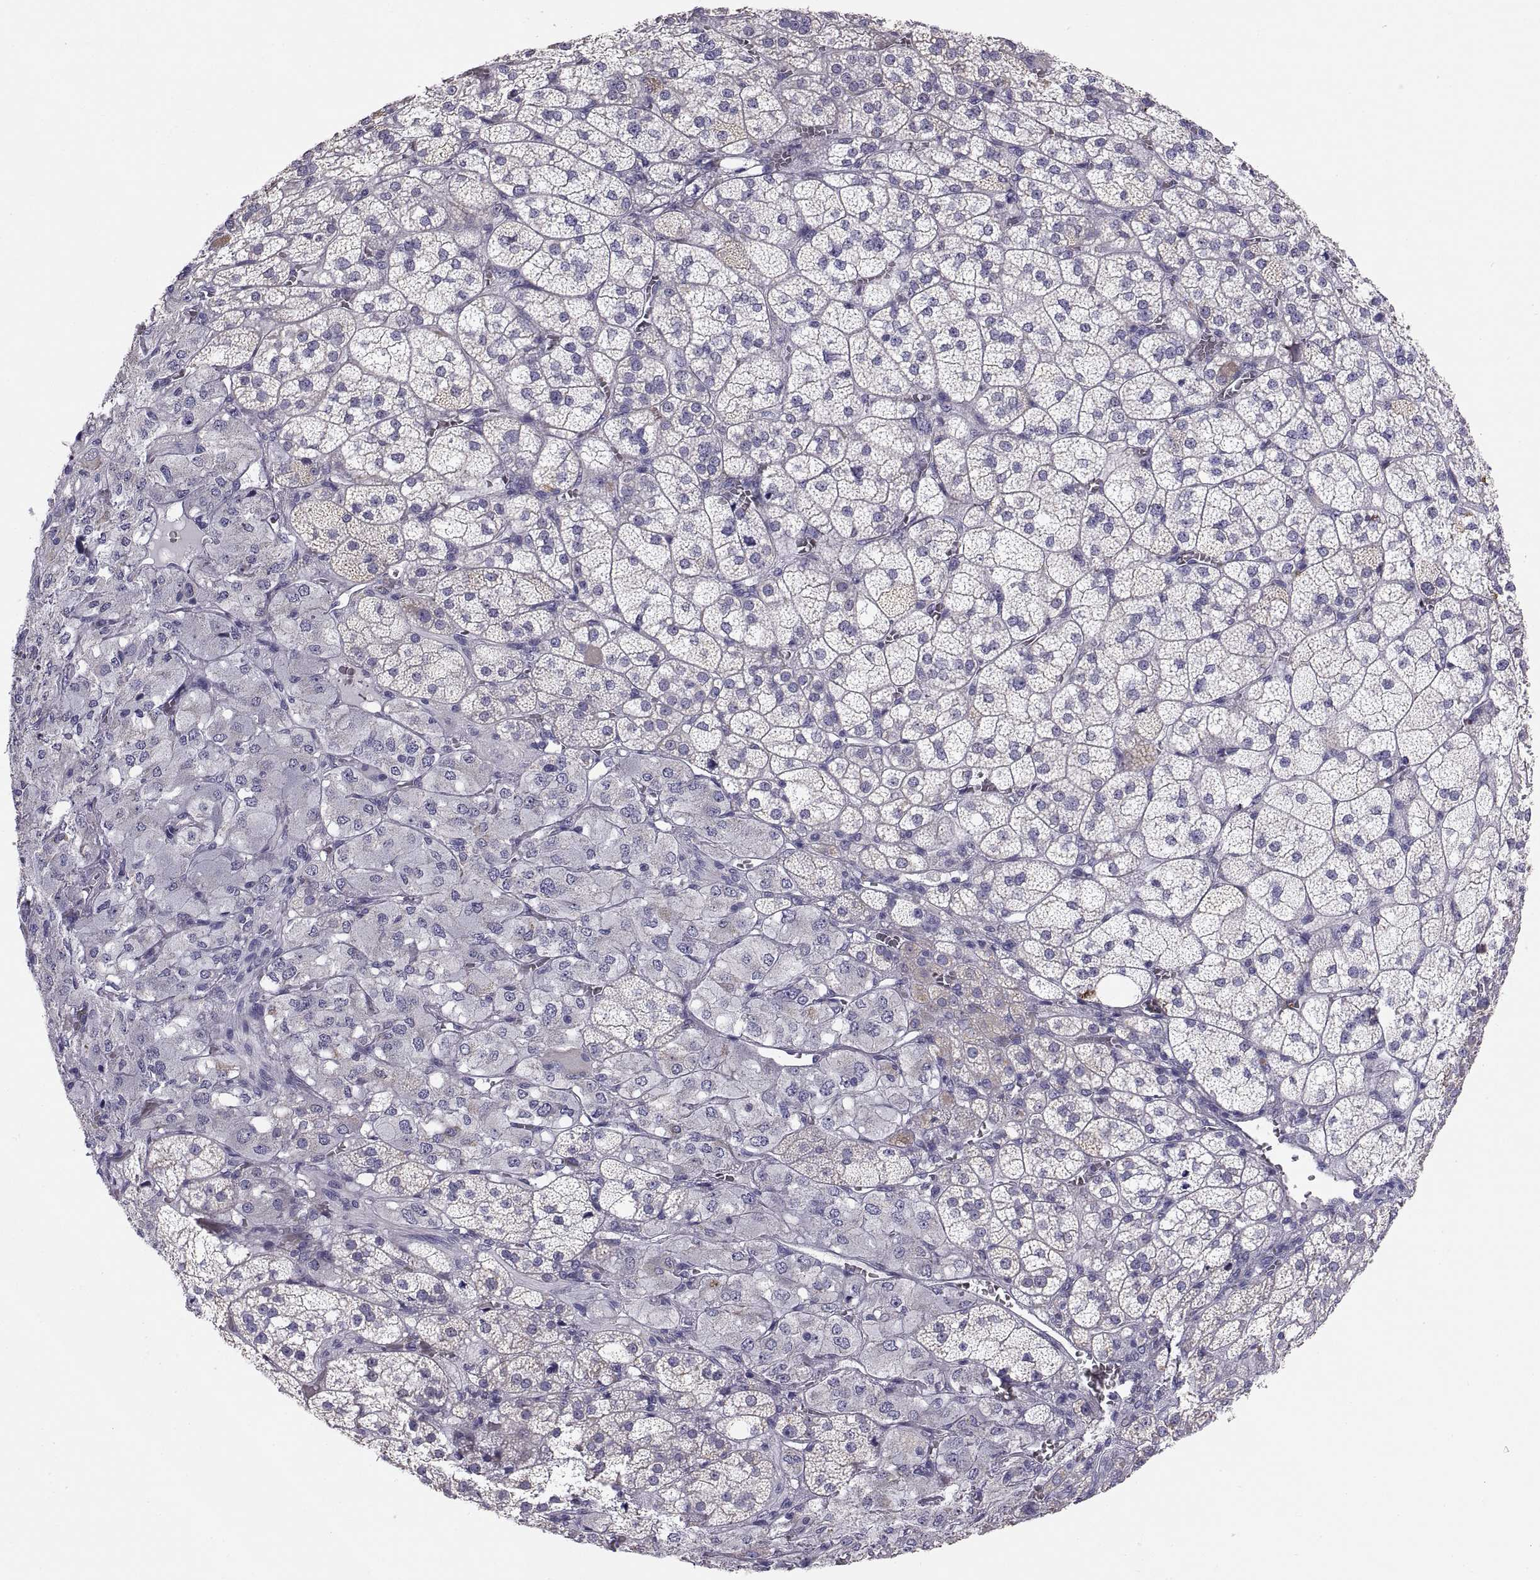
{"staining": {"intensity": "negative", "quantity": "none", "location": "none"}, "tissue": "adrenal gland", "cell_type": "Glandular cells", "image_type": "normal", "snomed": [{"axis": "morphology", "description": "Normal tissue, NOS"}, {"axis": "topography", "description": "Adrenal gland"}], "caption": "High power microscopy image of an immunohistochemistry (IHC) image of benign adrenal gland, revealing no significant staining in glandular cells. (DAB immunohistochemistry visualized using brightfield microscopy, high magnification).", "gene": "TNNC1", "patient": {"sex": "female", "age": 60}}